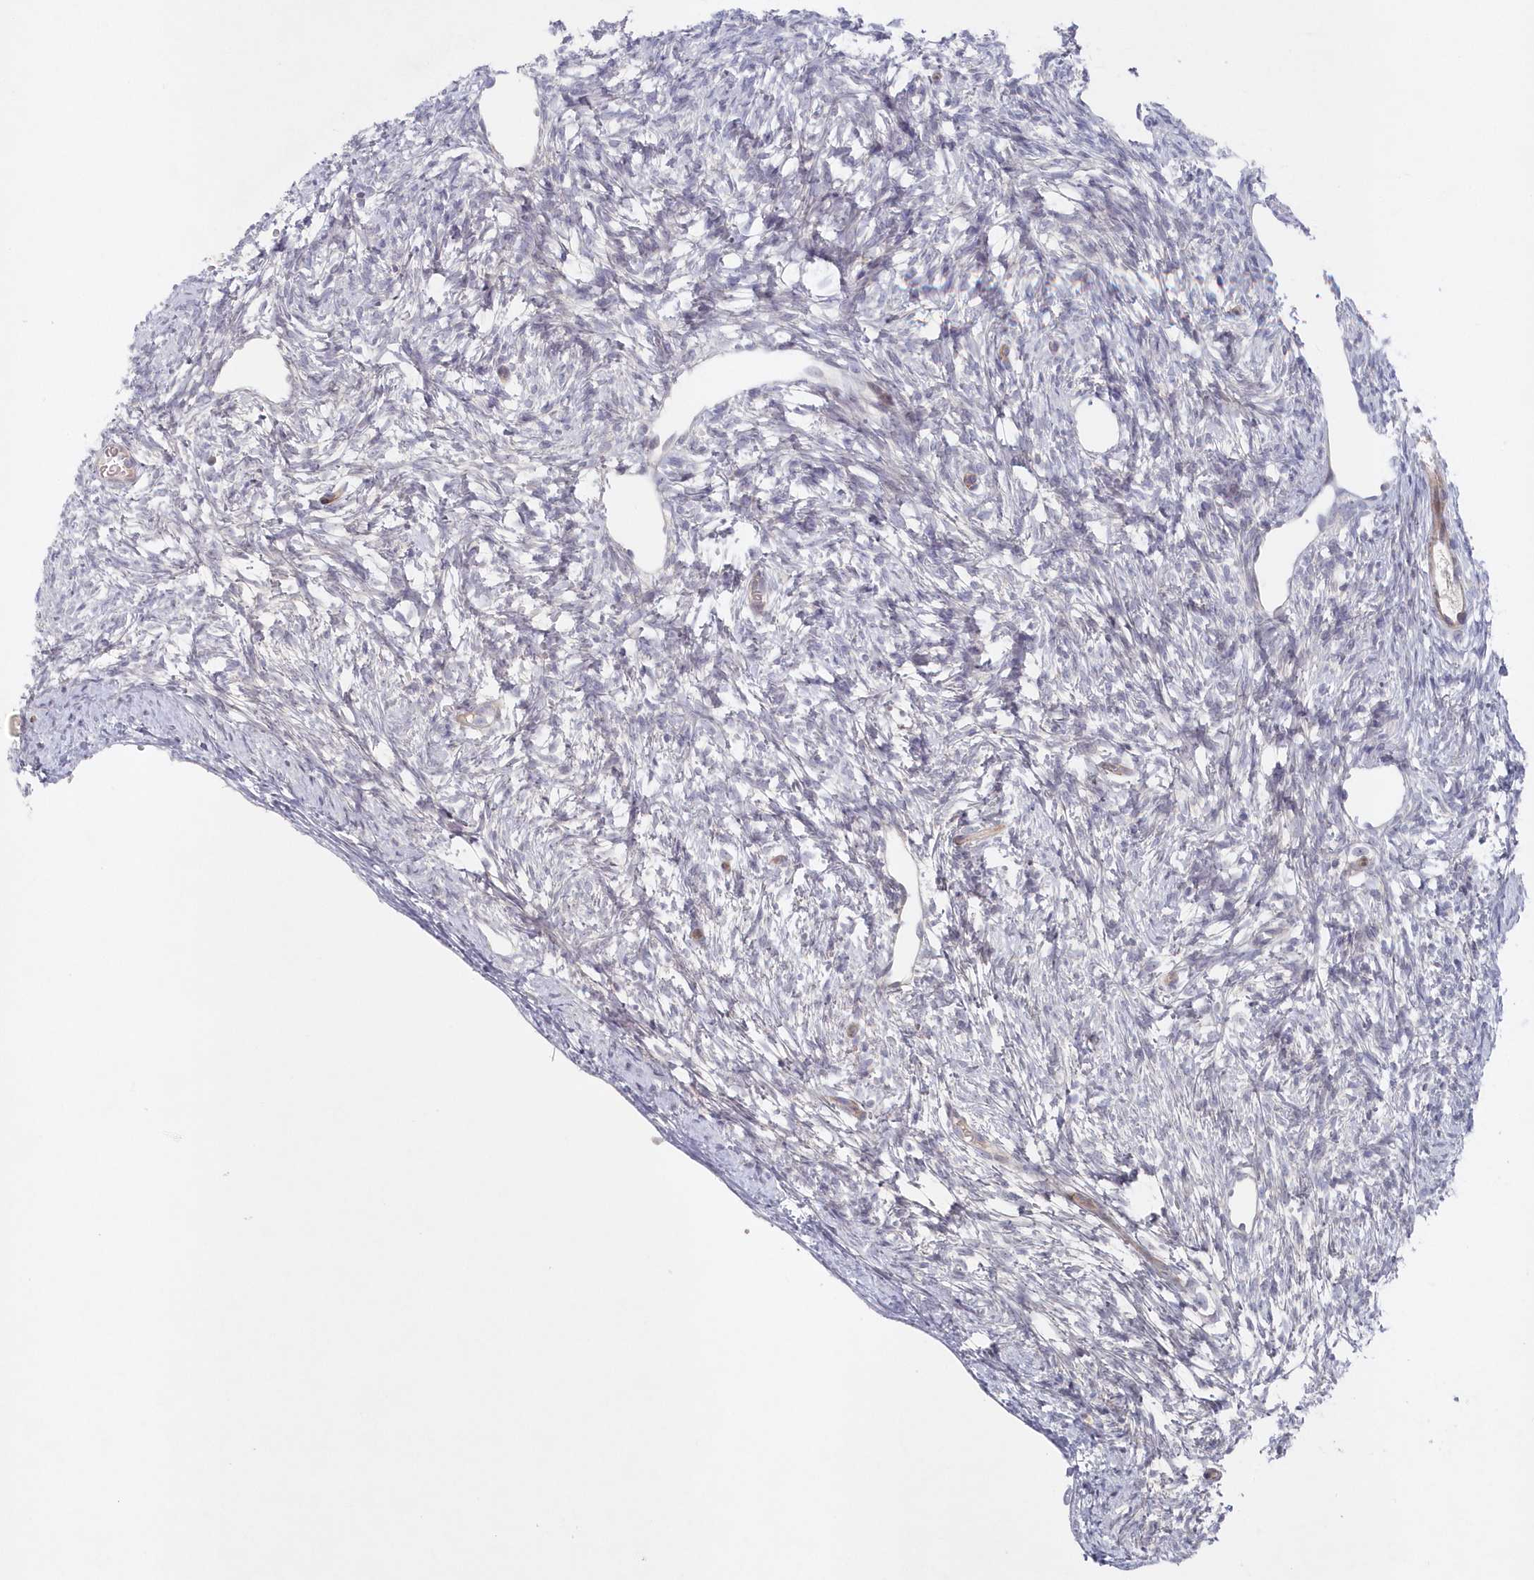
{"staining": {"intensity": "negative", "quantity": "none", "location": "none"}, "tissue": "ovary", "cell_type": "Ovarian stroma cells", "image_type": "normal", "snomed": [{"axis": "morphology", "description": "Normal tissue, NOS"}, {"axis": "topography", "description": "Ovary"}], "caption": "This photomicrograph is of unremarkable ovary stained with immunohistochemistry (IHC) to label a protein in brown with the nuclei are counter-stained blue. There is no positivity in ovarian stroma cells. The staining was performed using DAB (3,3'-diaminobenzidine) to visualize the protein expression in brown, while the nuclei were stained in blue with hematoxylin (Magnification: 20x).", "gene": "KIAA1586", "patient": {"sex": "female", "age": 33}}